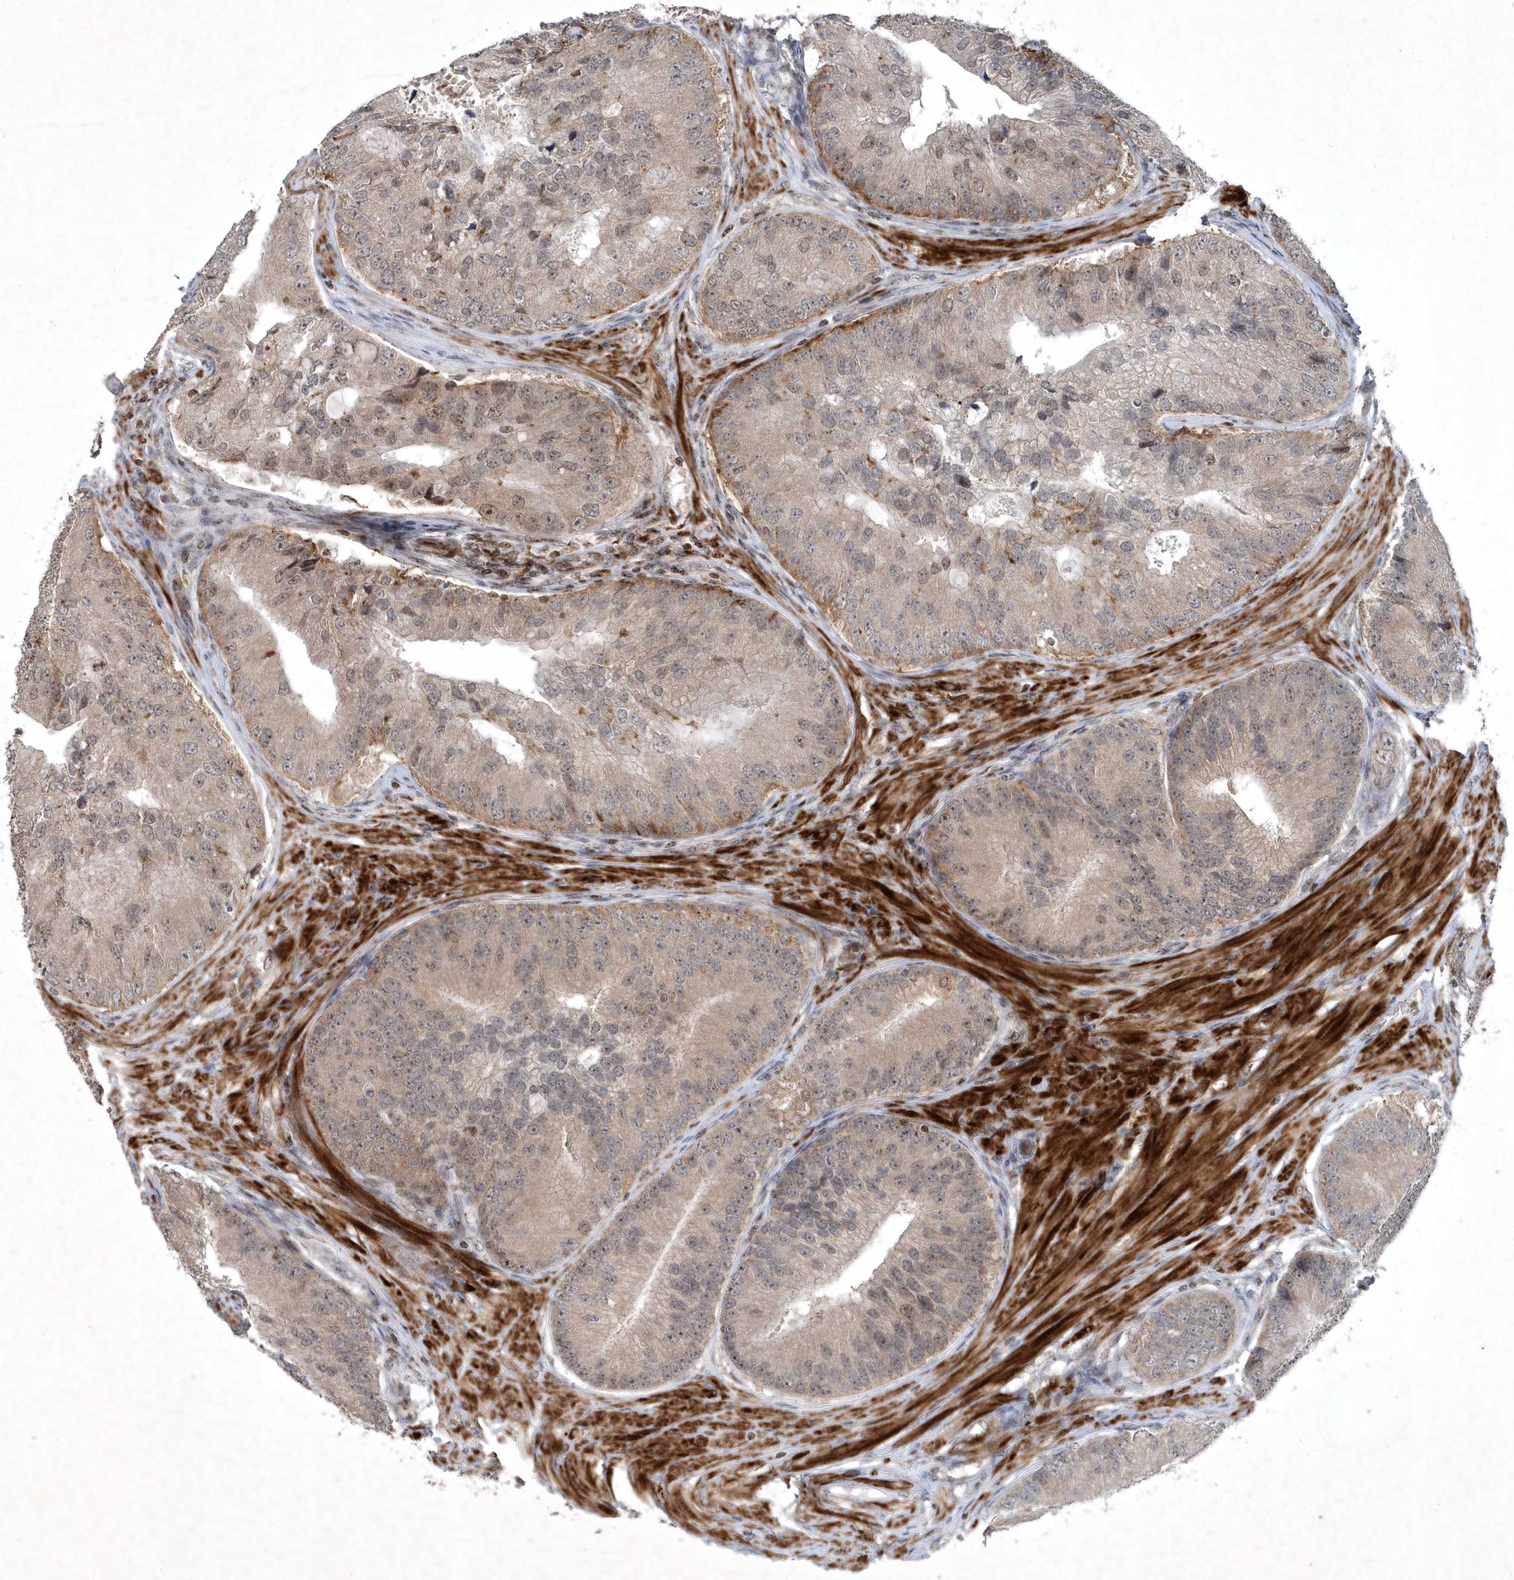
{"staining": {"intensity": "weak", "quantity": "25%-75%", "location": "cytoplasmic/membranous,nuclear"}, "tissue": "prostate cancer", "cell_type": "Tumor cells", "image_type": "cancer", "snomed": [{"axis": "morphology", "description": "Adenocarcinoma, High grade"}, {"axis": "topography", "description": "Prostate"}], "caption": "Immunohistochemistry (IHC) staining of adenocarcinoma (high-grade) (prostate), which reveals low levels of weak cytoplasmic/membranous and nuclear staining in about 25%-75% of tumor cells indicating weak cytoplasmic/membranous and nuclear protein expression. The staining was performed using DAB (brown) for protein detection and nuclei were counterstained in hematoxylin (blue).", "gene": "QTRT2", "patient": {"sex": "male", "age": 70}}